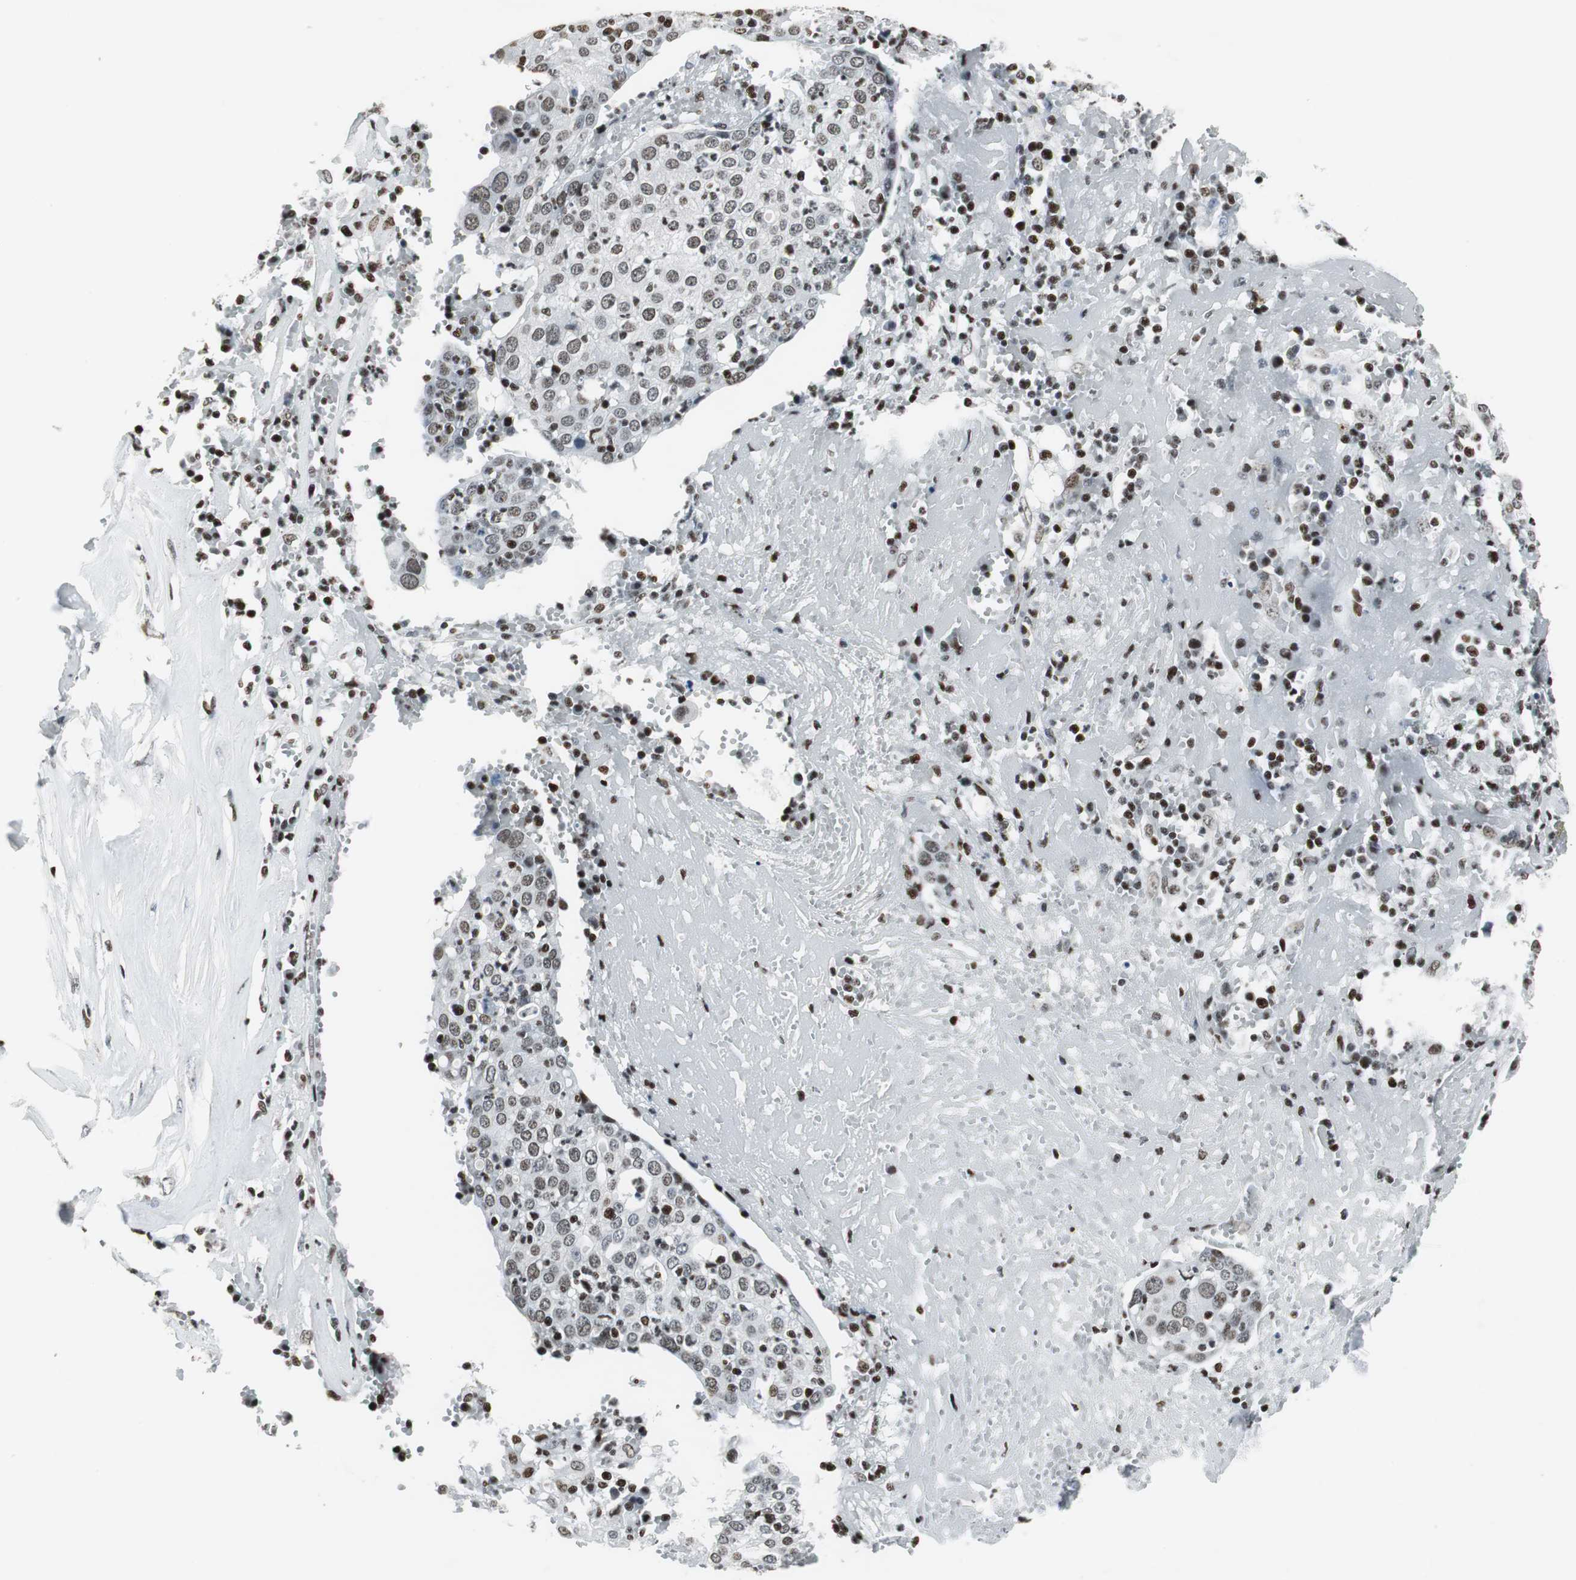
{"staining": {"intensity": "moderate", "quantity": ">75%", "location": "nuclear"}, "tissue": "head and neck cancer", "cell_type": "Tumor cells", "image_type": "cancer", "snomed": [{"axis": "morphology", "description": "Adenocarcinoma, NOS"}, {"axis": "topography", "description": "Salivary gland"}, {"axis": "topography", "description": "Head-Neck"}], "caption": "A brown stain shows moderate nuclear staining of a protein in head and neck cancer (adenocarcinoma) tumor cells. (DAB = brown stain, brightfield microscopy at high magnification).", "gene": "RBBP4", "patient": {"sex": "female", "age": 65}}